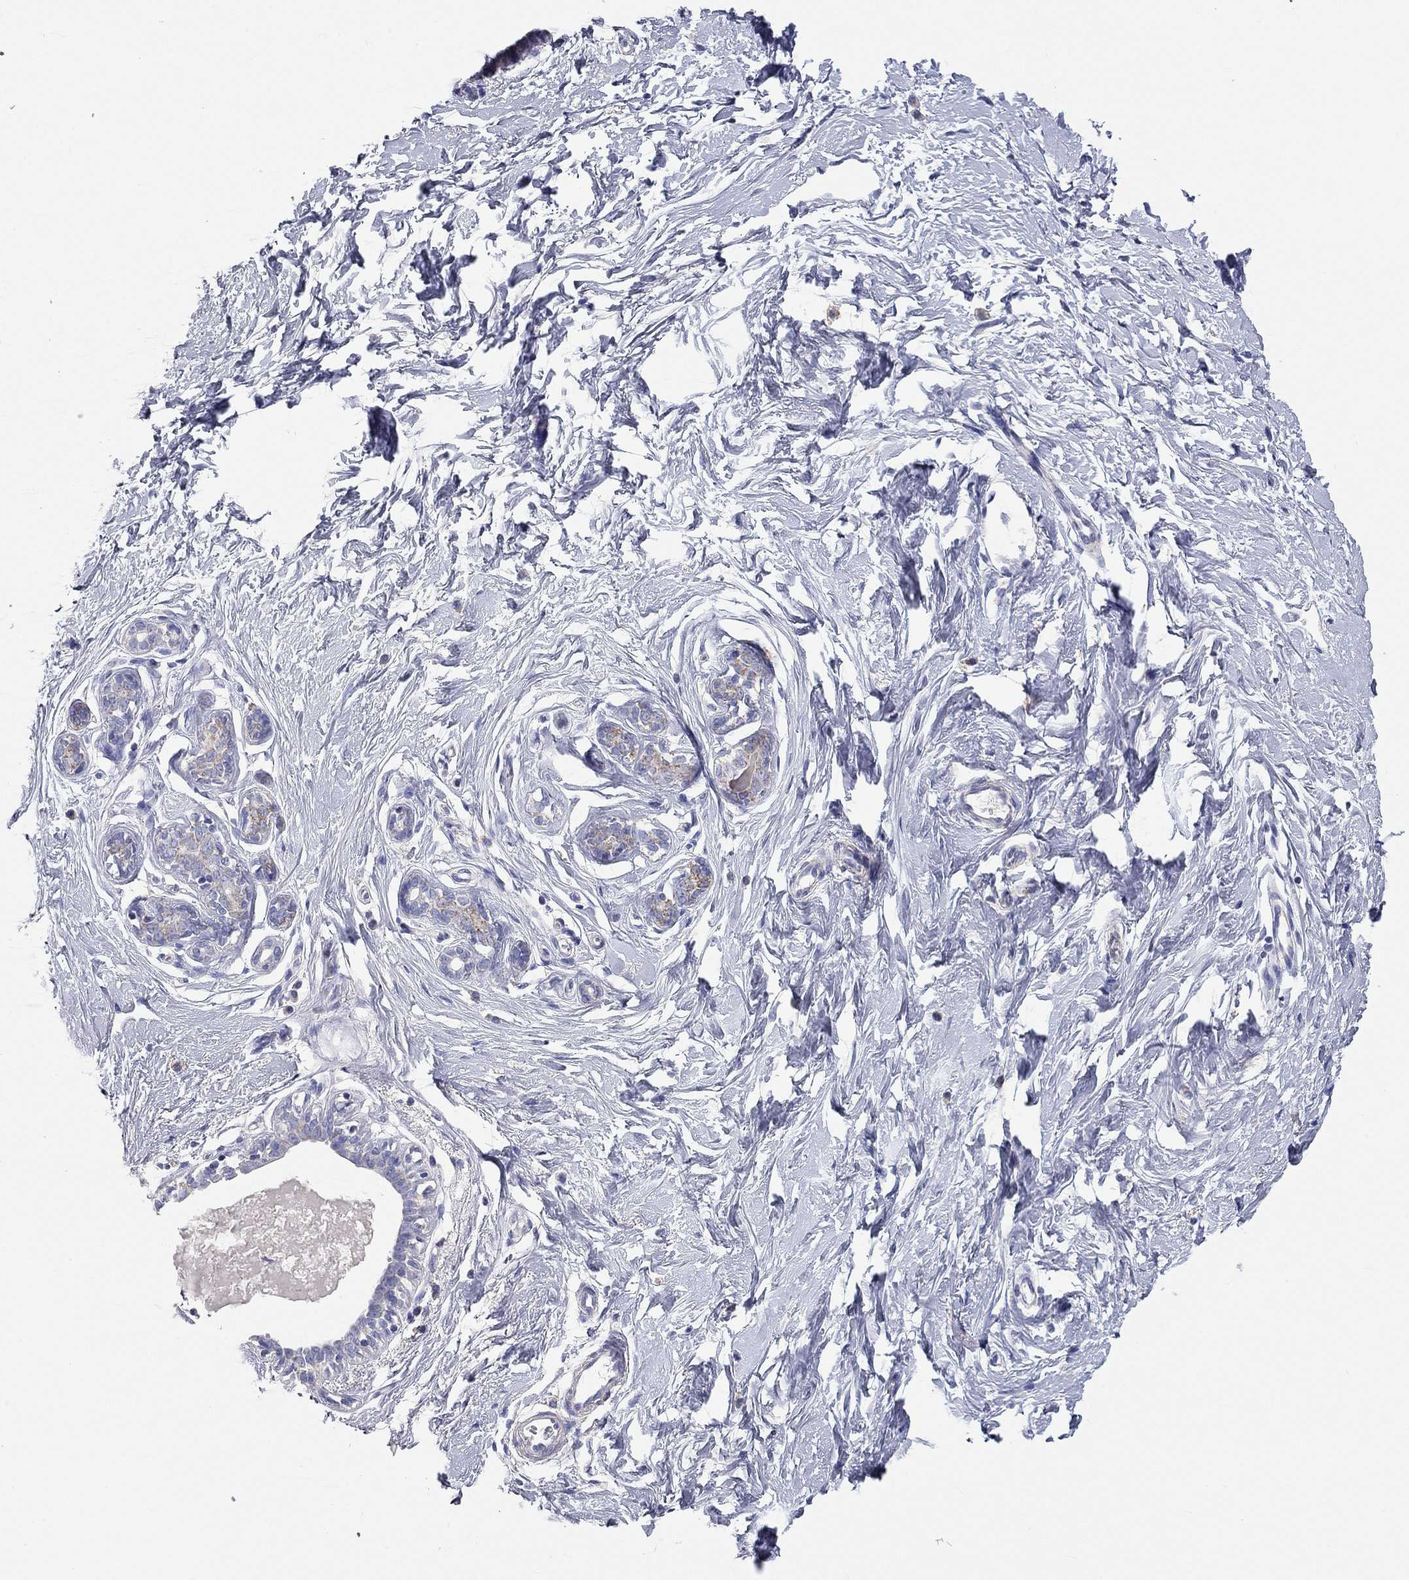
{"staining": {"intensity": "negative", "quantity": "none", "location": "none"}, "tissue": "breast", "cell_type": "Adipocytes", "image_type": "normal", "snomed": [{"axis": "morphology", "description": "Normal tissue, NOS"}, {"axis": "topography", "description": "Breast"}], "caption": "IHC histopathology image of unremarkable breast stained for a protein (brown), which shows no positivity in adipocytes.", "gene": "RCAN1", "patient": {"sex": "female", "age": 37}}